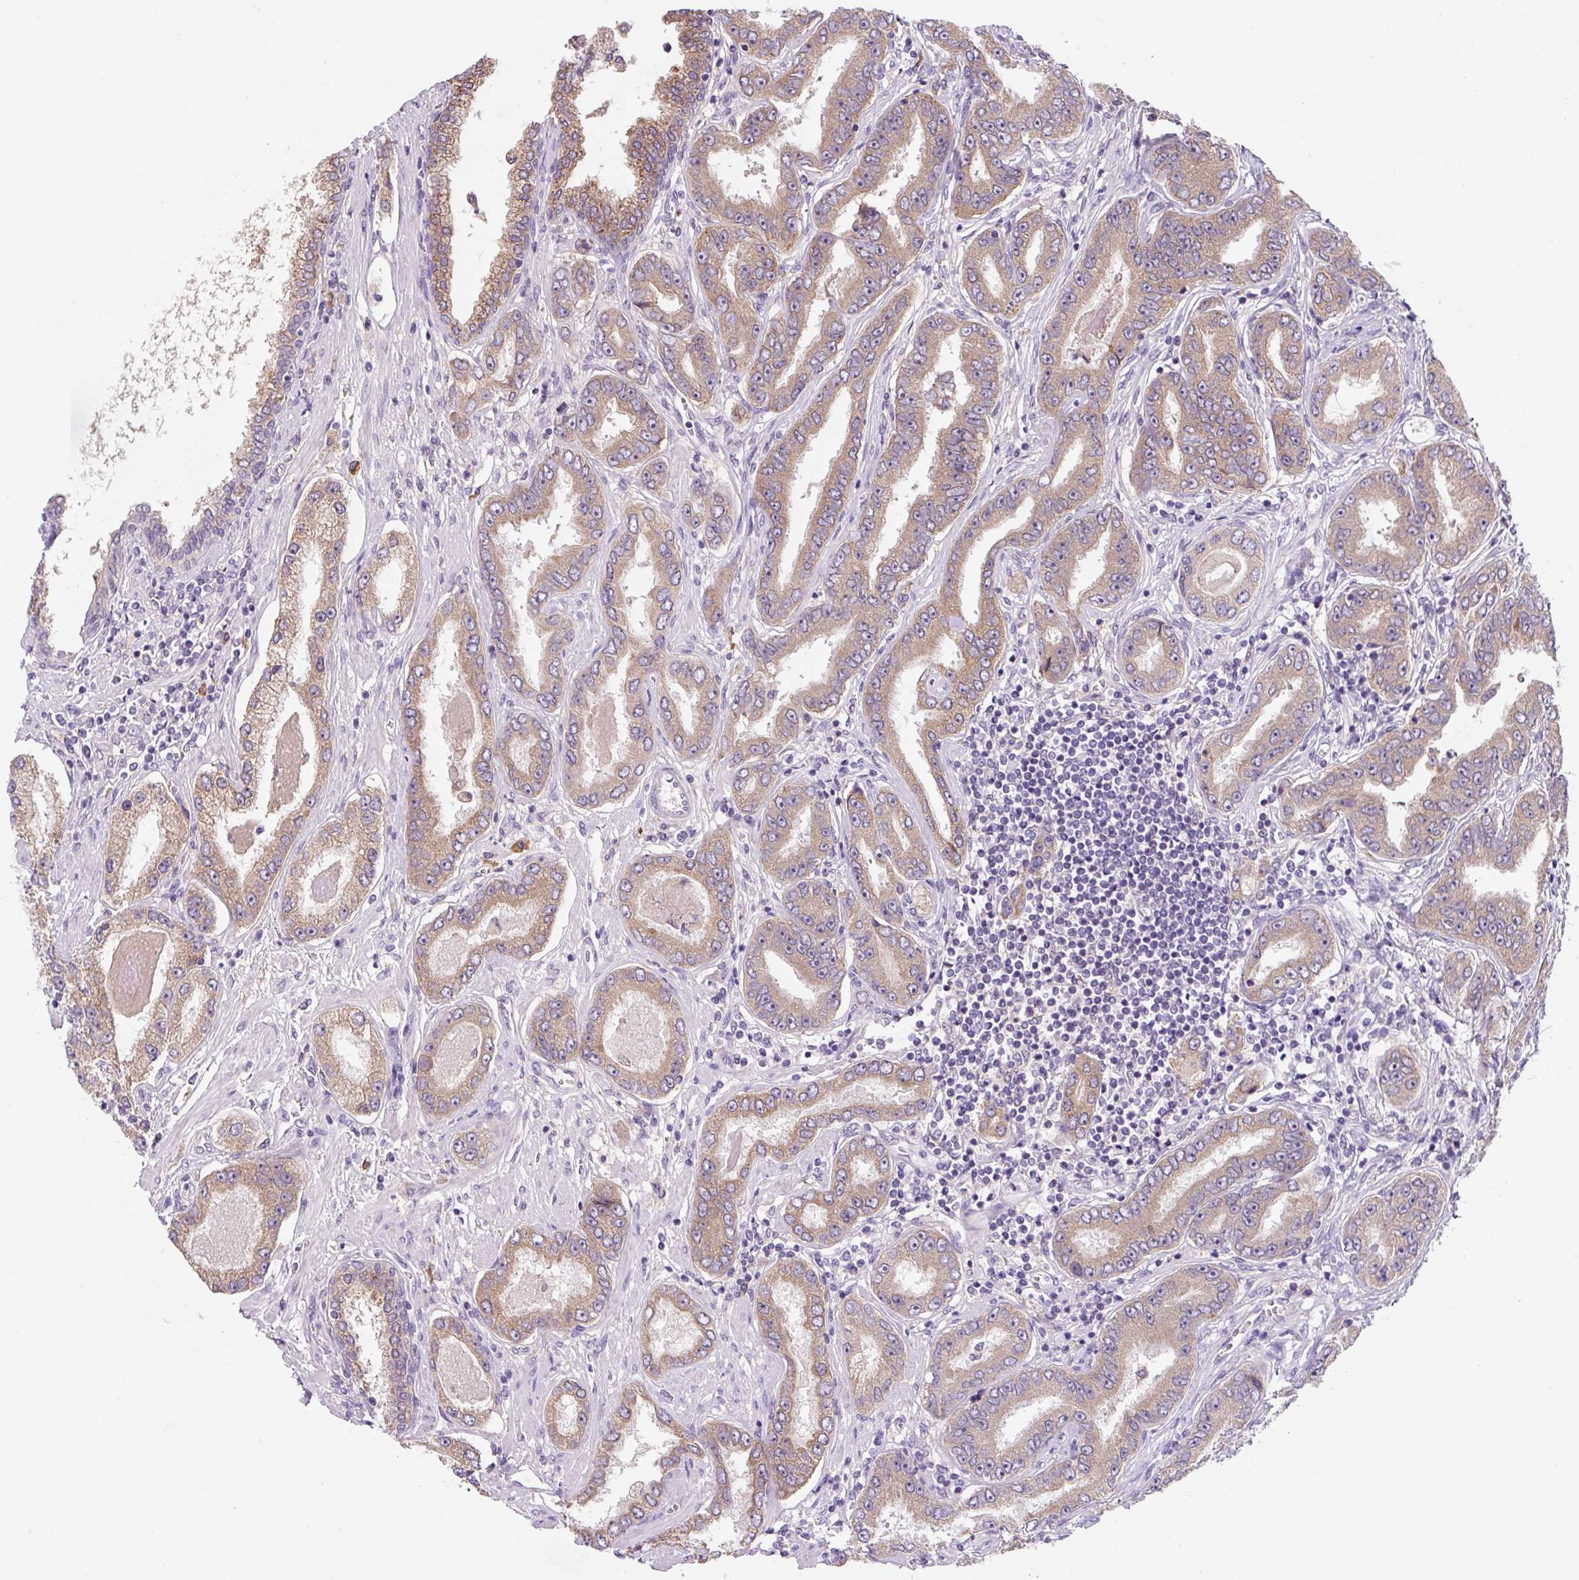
{"staining": {"intensity": "weak", "quantity": ">75%", "location": "cytoplasmic/membranous"}, "tissue": "prostate cancer", "cell_type": "Tumor cells", "image_type": "cancer", "snomed": [{"axis": "morphology", "description": "Adenocarcinoma, High grade"}, {"axis": "topography", "description": "Prostate"}], "caption": "Protein staining of prostate cancer tissue exhibits weak cytoplasmic/membranous staining in approximately >75% of tumor cells. The protein is shown in brown color, while the nuclei are stained blue.", "gene": "FZD5", "patient": {"sex": "male", "age": 72}}